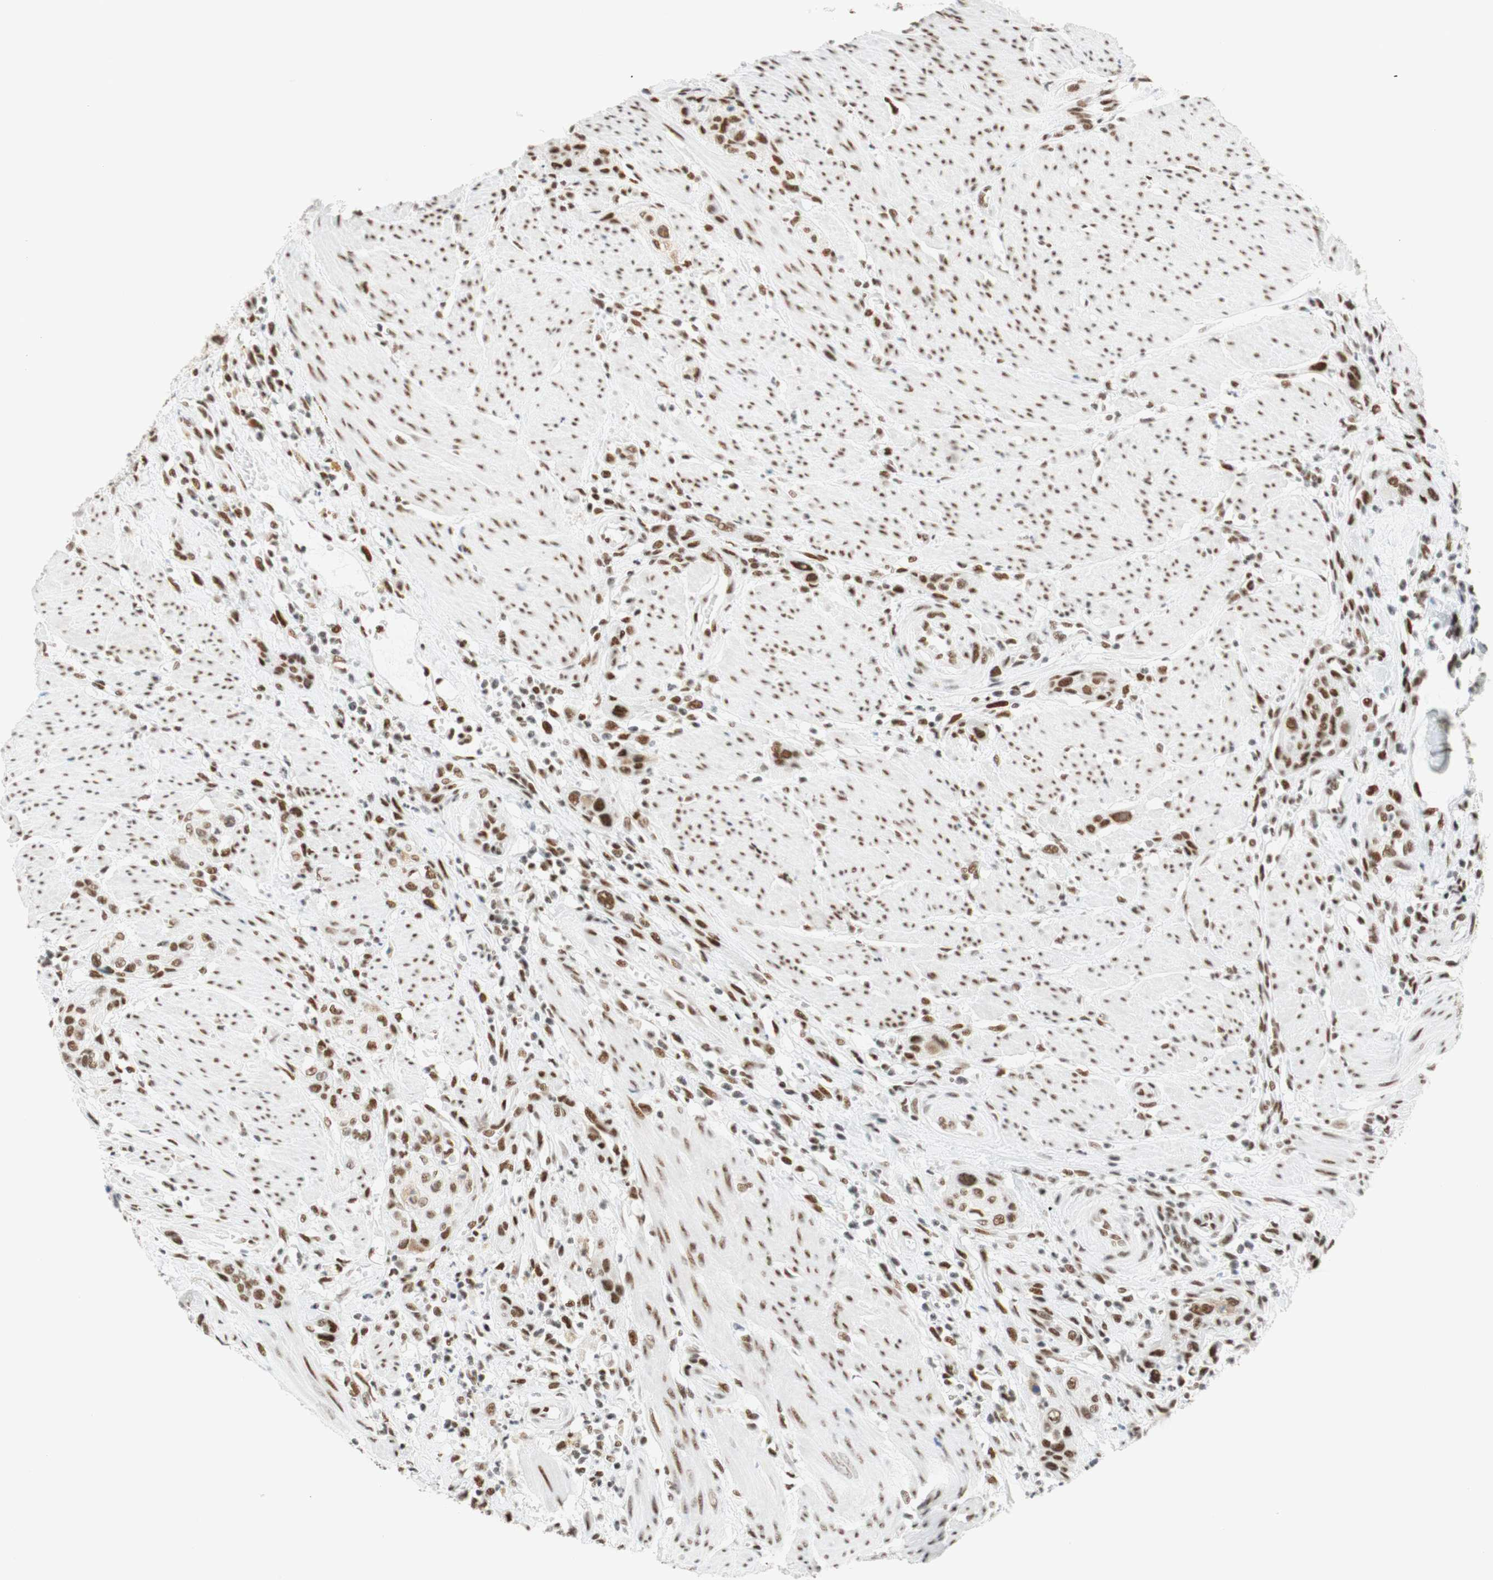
{"staining": {"intensity": "moderate", "quantity": "25%-75%", "location": "nuclear"}, "tissue": "urothelial cancer", "cell_type": "Tumor cells", "image_type": "cancer", "snomed": [{"axis": "morphology", "description": "Urothelial carcinoma, High grade"}, {"axis": "topography", "description": "Urinary bladder"}], "caption": "This image shows high-grade urothelial carcinoma stained with immunohistochemistry (IHC) to label a protein in brown. The nuclear of tumor cells show moderate positivity for the protein. Nuclei are counter-stained blue.", "gene": "RNF20", "patient": {"sex": "male", "age": 35}}